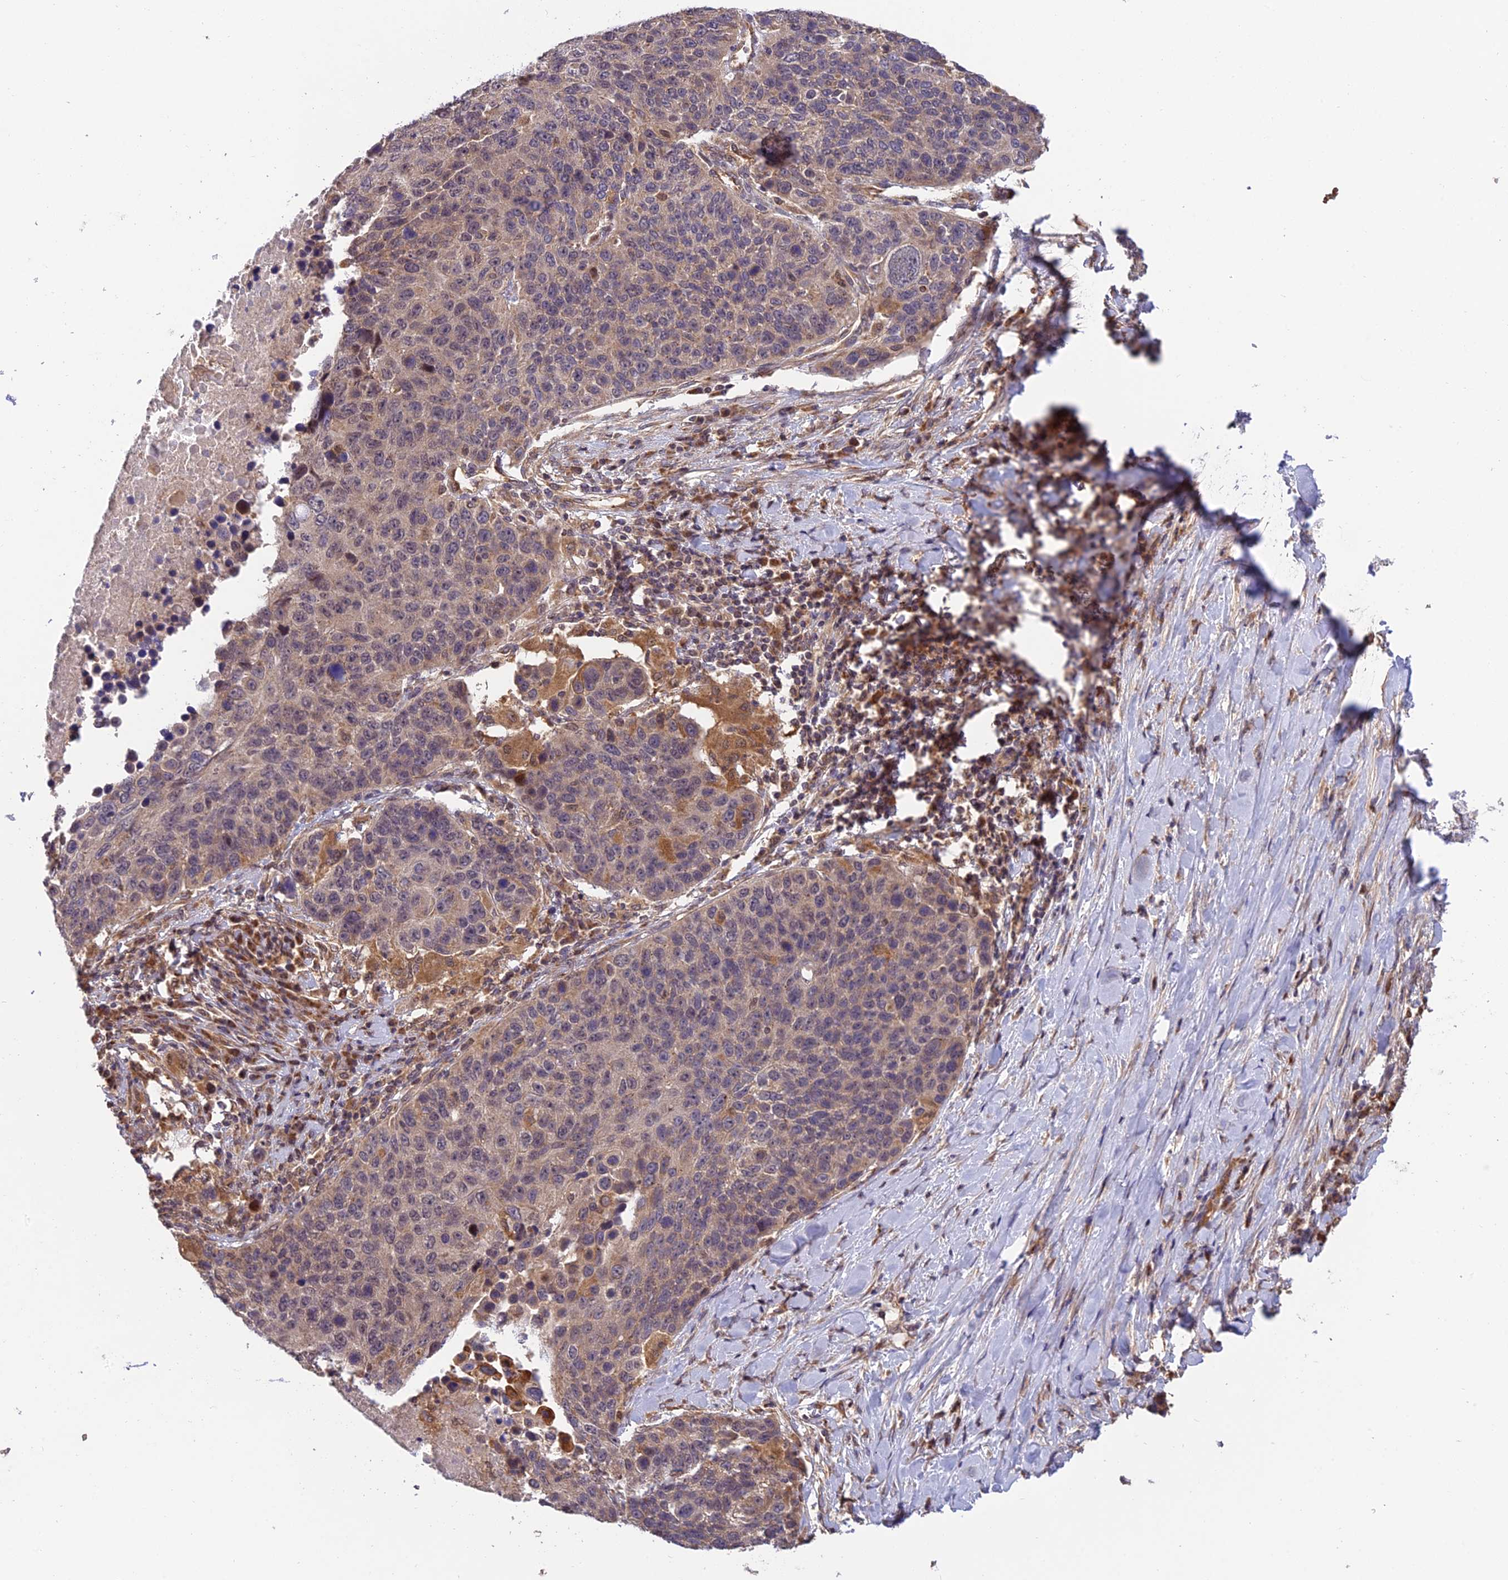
{"staining": {"intensity": "weak", "quantity": "25%-75%", "location": "cytoplasmic/membranous"}, "tissue": "lung cancer", "cell_type": "Tumor cells", "image_type": "cancer", "snomed": [{"axis": "morphology", "description": "Normal tissue, NOS"}, {"axis": "morphology", "description": "Squamous cell carcinoma, NOS"}, {"axis": "topography", "description": "Lymph node"}, {"axis": "topography", "description": "Lung"}], "caption": "Weak cytoplasmic/membranous positivity is present in about 25%-75% of tumor cells in lung cancer (squamous cell carcinoma).", "gene": "MNS1", "patient": {"sex": "male", "age": 66}}